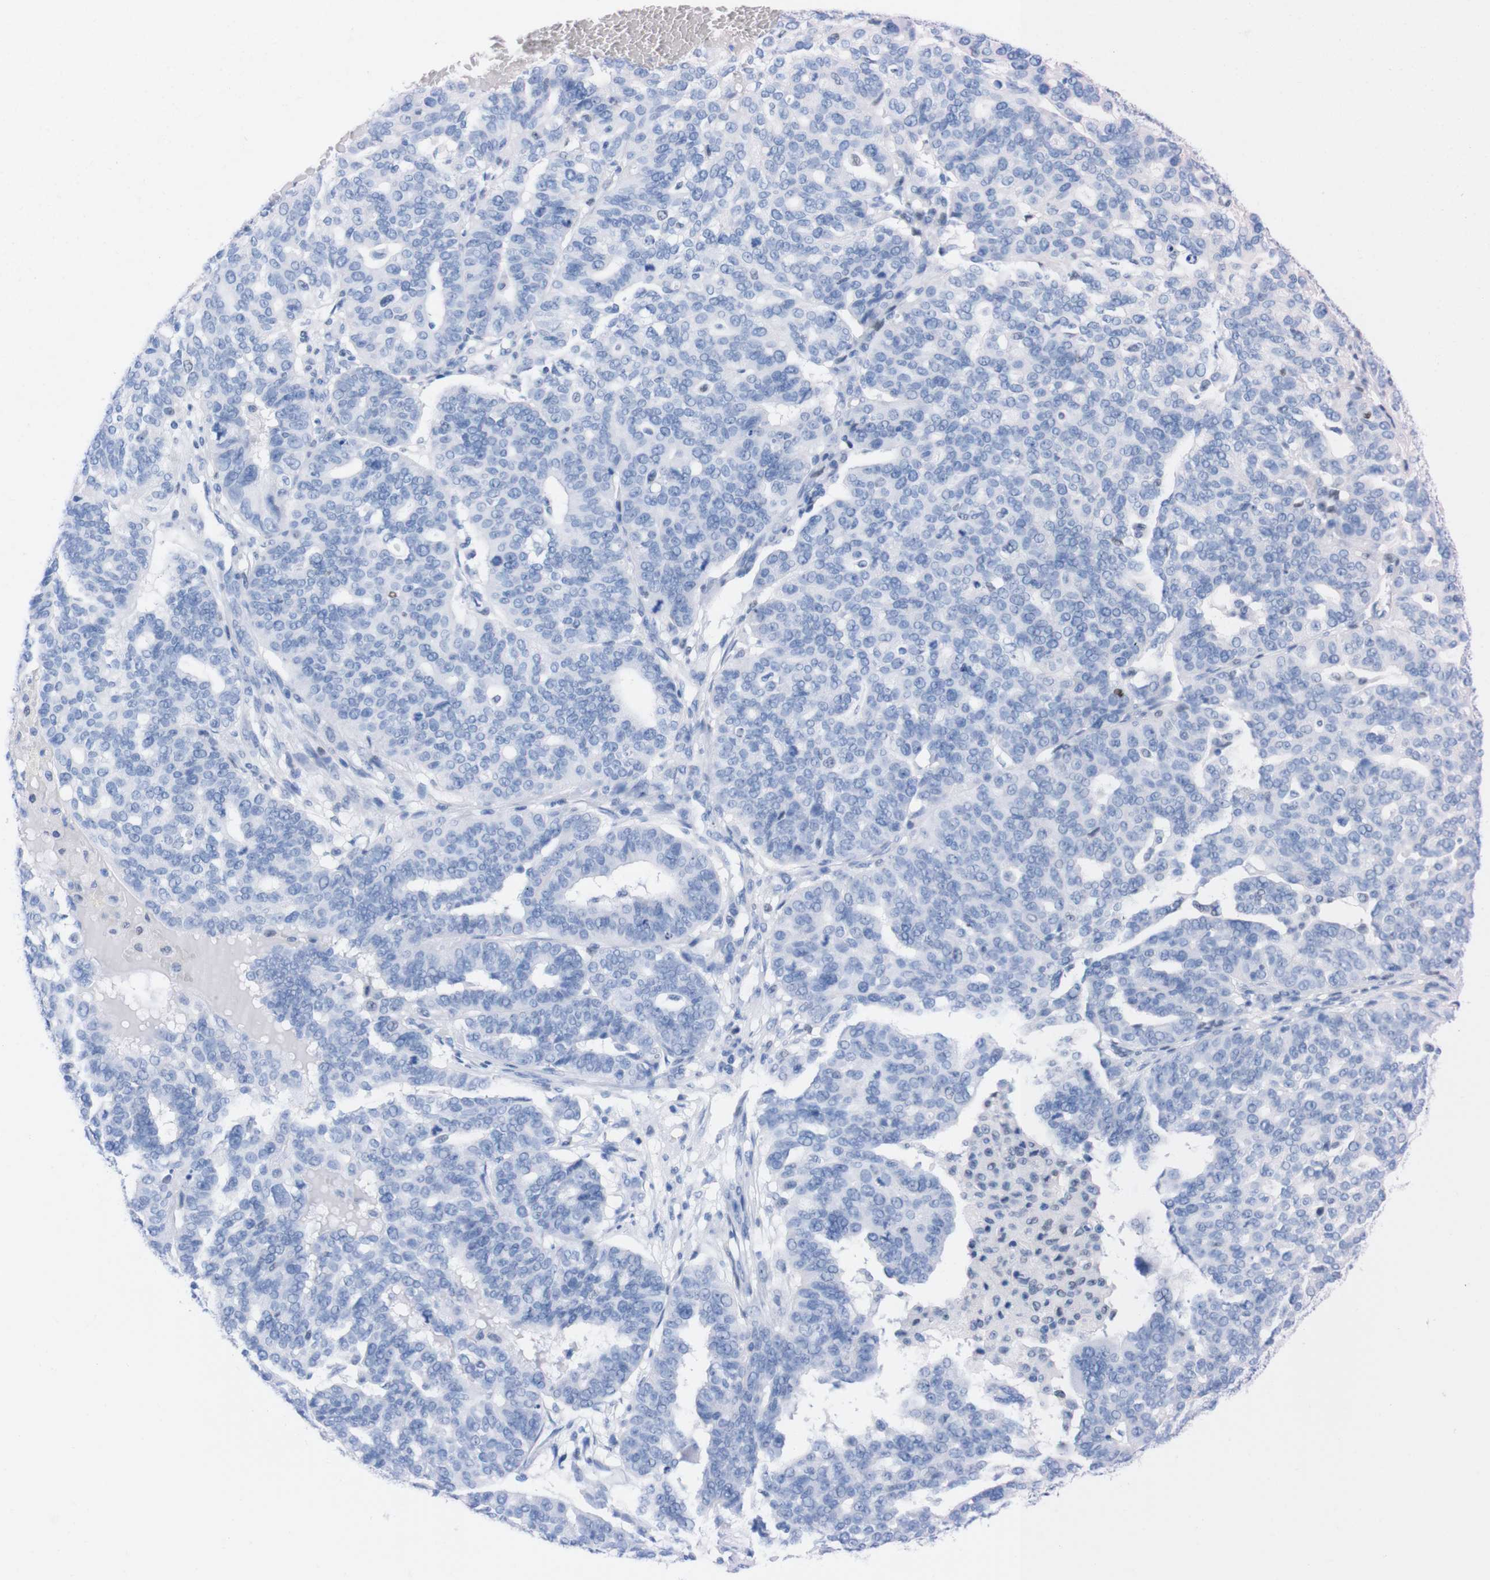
{"staining": {"intensity": "negative", "quantity": "none", "location": "none"}, "tissue": "ovarian cancer", "cell_type": "Tumor cells", "image_type": "cancer", "snomed": [{"axis": "morphology", "description": "Cystadenocarcinoma, serous, NOS"}, {"axis": "topography", "description": "Ovary"}], "caption": "Photomicrograph shows no significant protein staining in tumor cells of ovarian cancer (serous cystadenocarcinoma).", "gene": "P2RY12", "patient": {"sex": "female", "age": 59}}